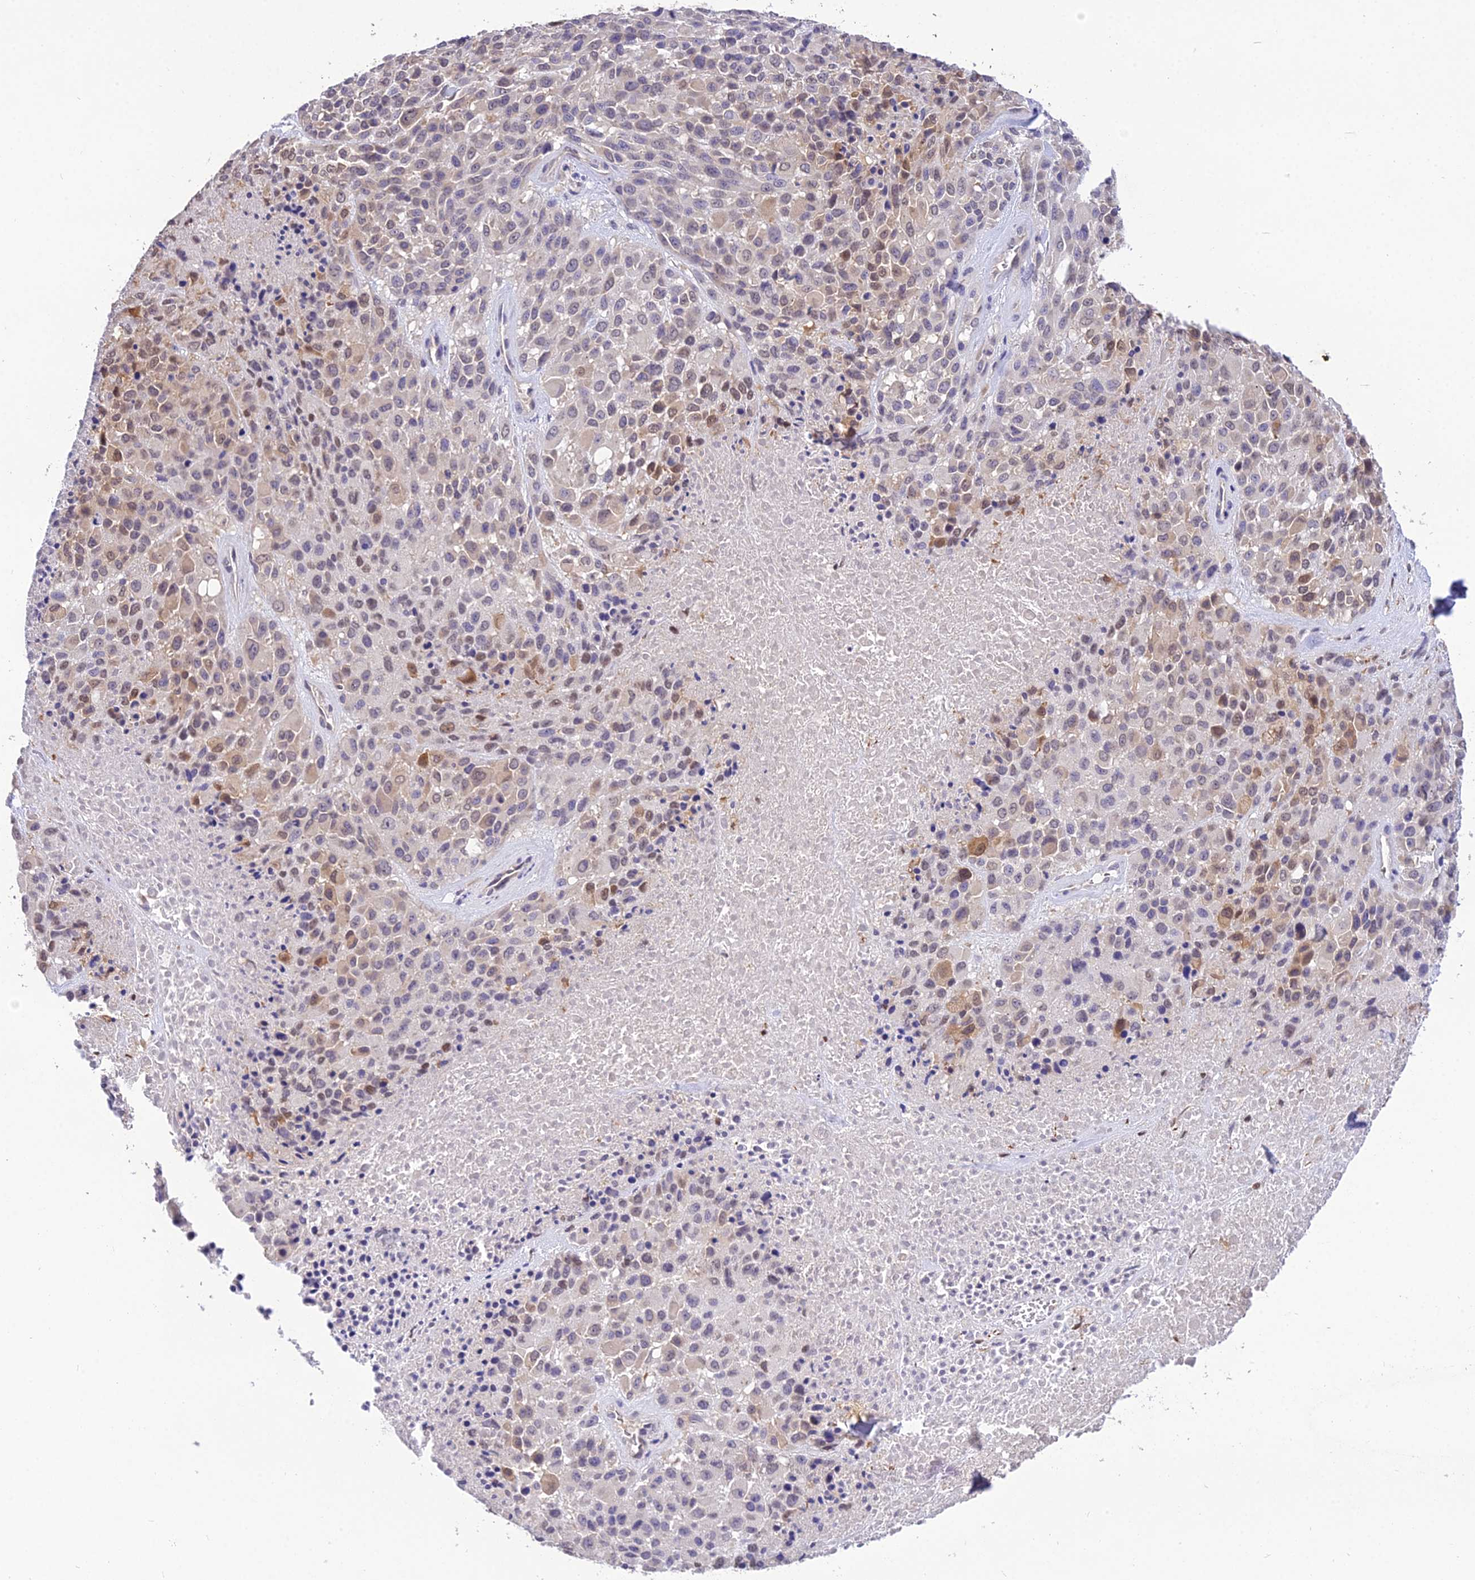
{"staining": {"intensity": "moderate", "quantity": "<25%", "location": "cytoplasmic/membranous,nuclear"}, "tissue": "melanoma", "cell_type": "Tumor cells", "image_type": "cancer", "snomed": [{"axis": "morphology", "description": "Malignant melanoma, Metastatic site"}, {"axis": "topography", "description": "Skin"}], "caption": "There is low levels of moderate cytoplasmic/membranous and nuclear positivity in tumor cells of melanoma, as demonstrated by immunohistochemical staining (brown color).", "gene": "PGK1", "patient": {"sex": "female", "age": 81}}